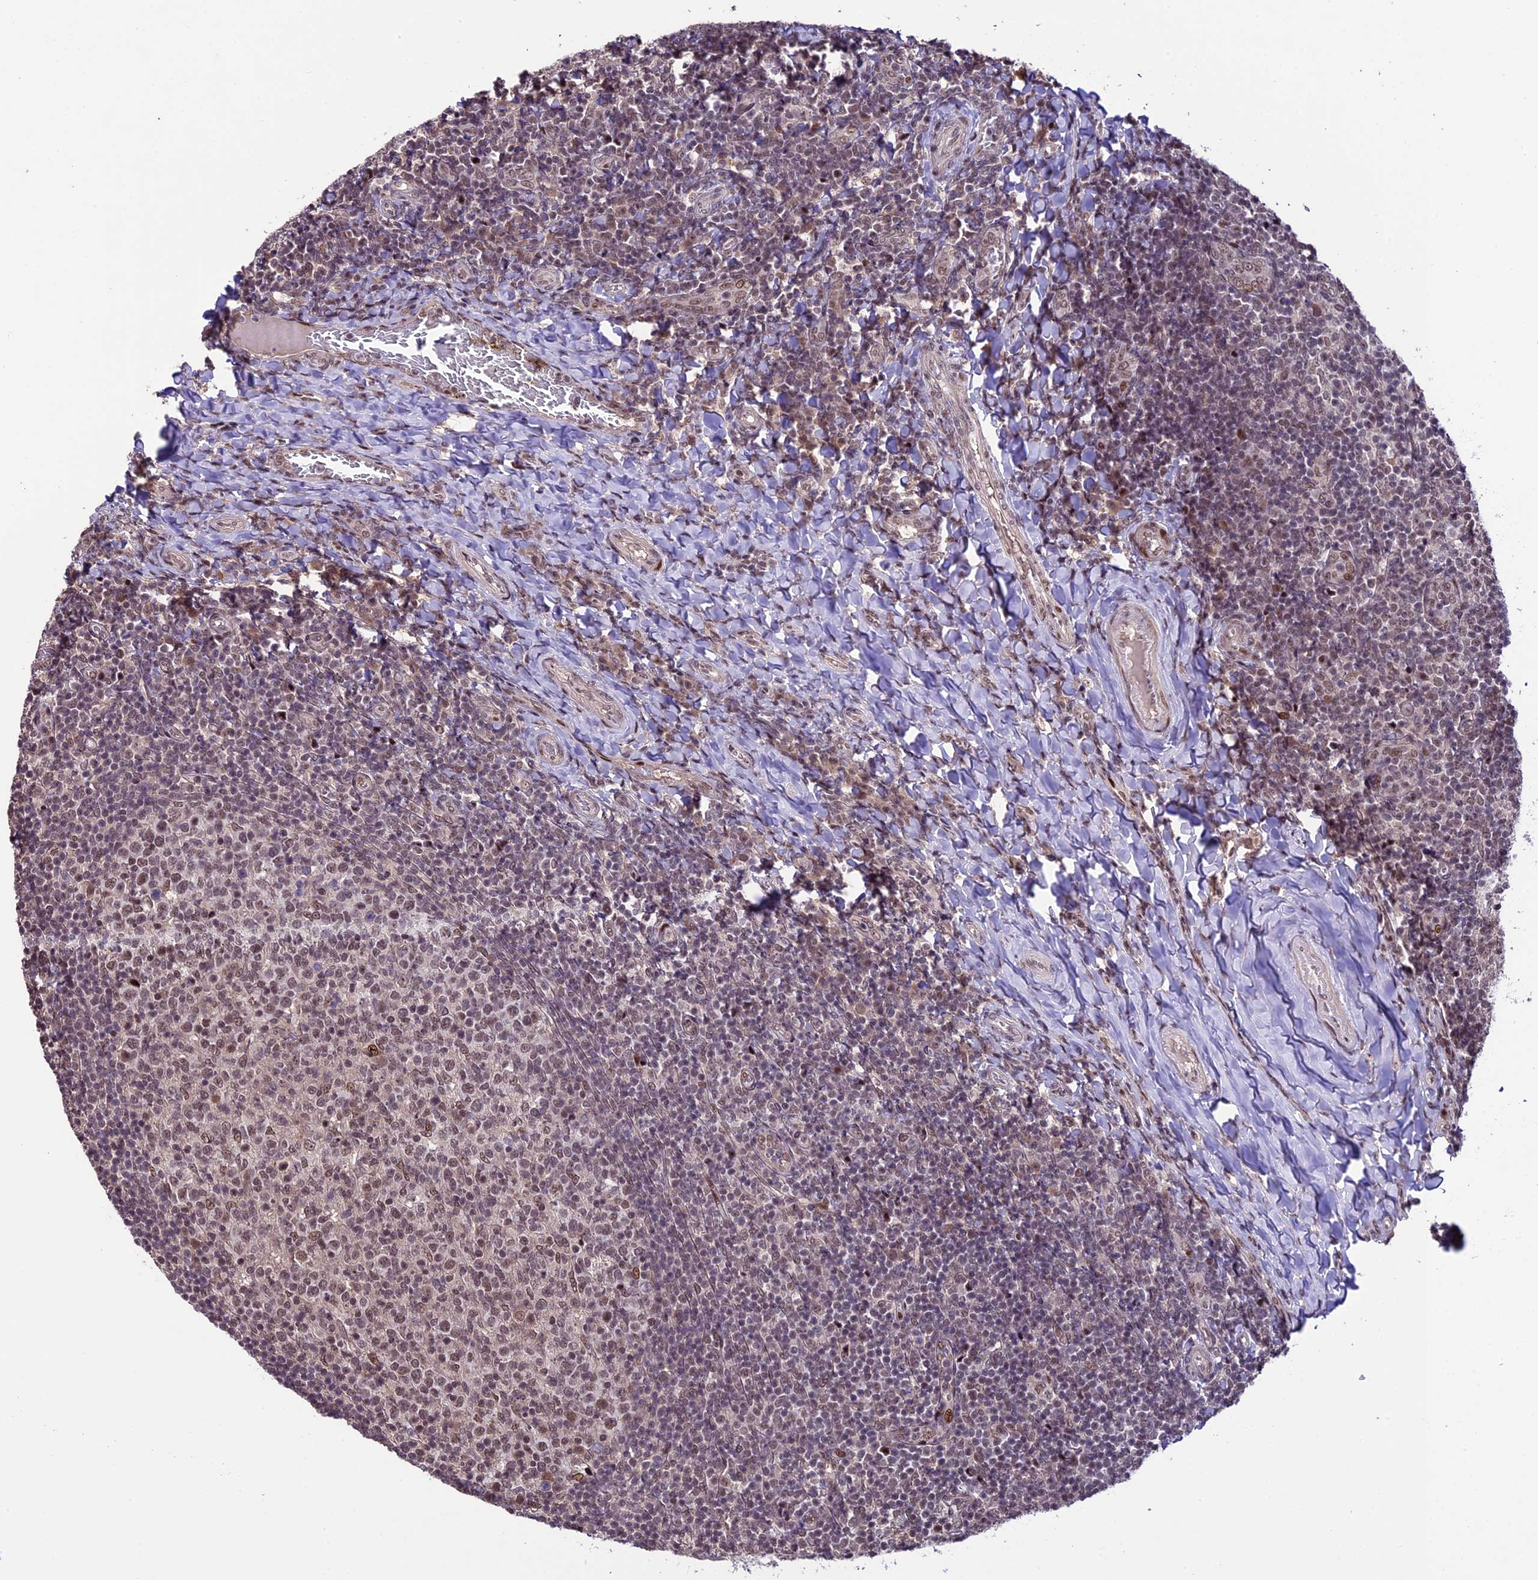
{"staining": {"intensity": "moderate", "quantity": "25%-75%", "location": "nuclear"}, "tissue": "tonsil", "cell_type": "Germinal center cells", "image_type": "normal", "snomed": [{"axis": "morphology", "description": "Normal tissue, NOS"}, {"axis": "topography", "description": "Tonsil"}], "caption": "High-magnification brightfield microscopy of unremarkable tonsil stained with DAB (3,3'-diaminobenzidine) (brown) and counterstained with hematoxylin (blue). germinal center cells exhibit moderate nuclear staining is present in approximately25%-75% of cells. Immunohistochemistry stains the protein of interest in brown and the nuclei are stained blue.", "gene": "TCP11L2", "patient": {"sex": "female", "age": 10}}